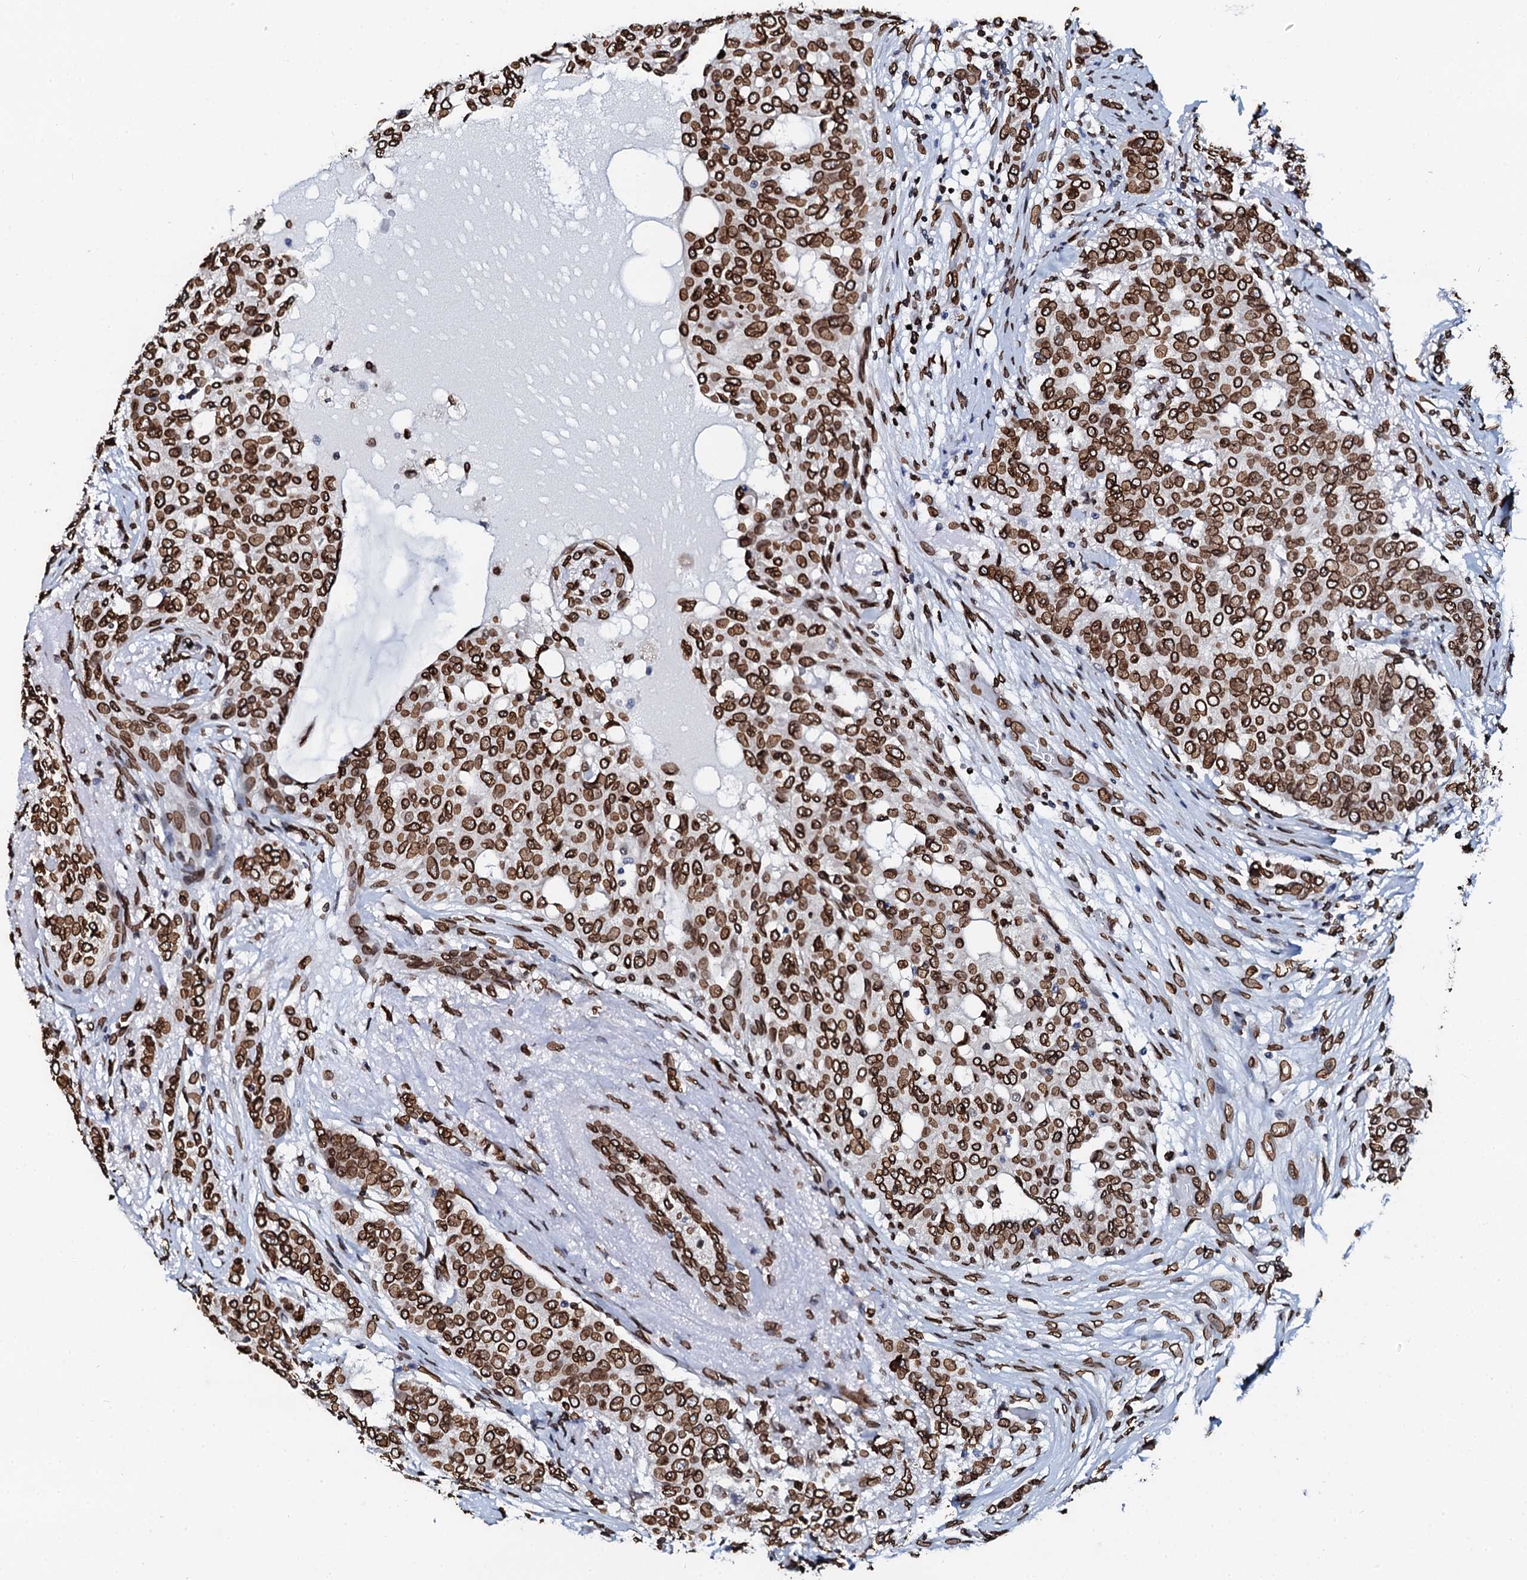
{"staining": {"intensity": "strong", "quantity": ">75%", "location": "nuclear"}, "tissue": "breast cancer", "cell_type": "Tumor cells", "image_type": "cancer", "snomed": [{"axis": "morphology", "description": "Lobular carcinoma"}, {"axis": "topography", "description": "Breast"}], "caption": "High-magnification brightfield microscopy of breast cancer stained with DAB (brown) and counterstained with hematoxylin (blue). tumor cells exhibit strong nuclear positivity is appreciated in approximately>75% of cells.", "gene": "KATNAL2", "patient": {"sex": "female", "age": 51}}